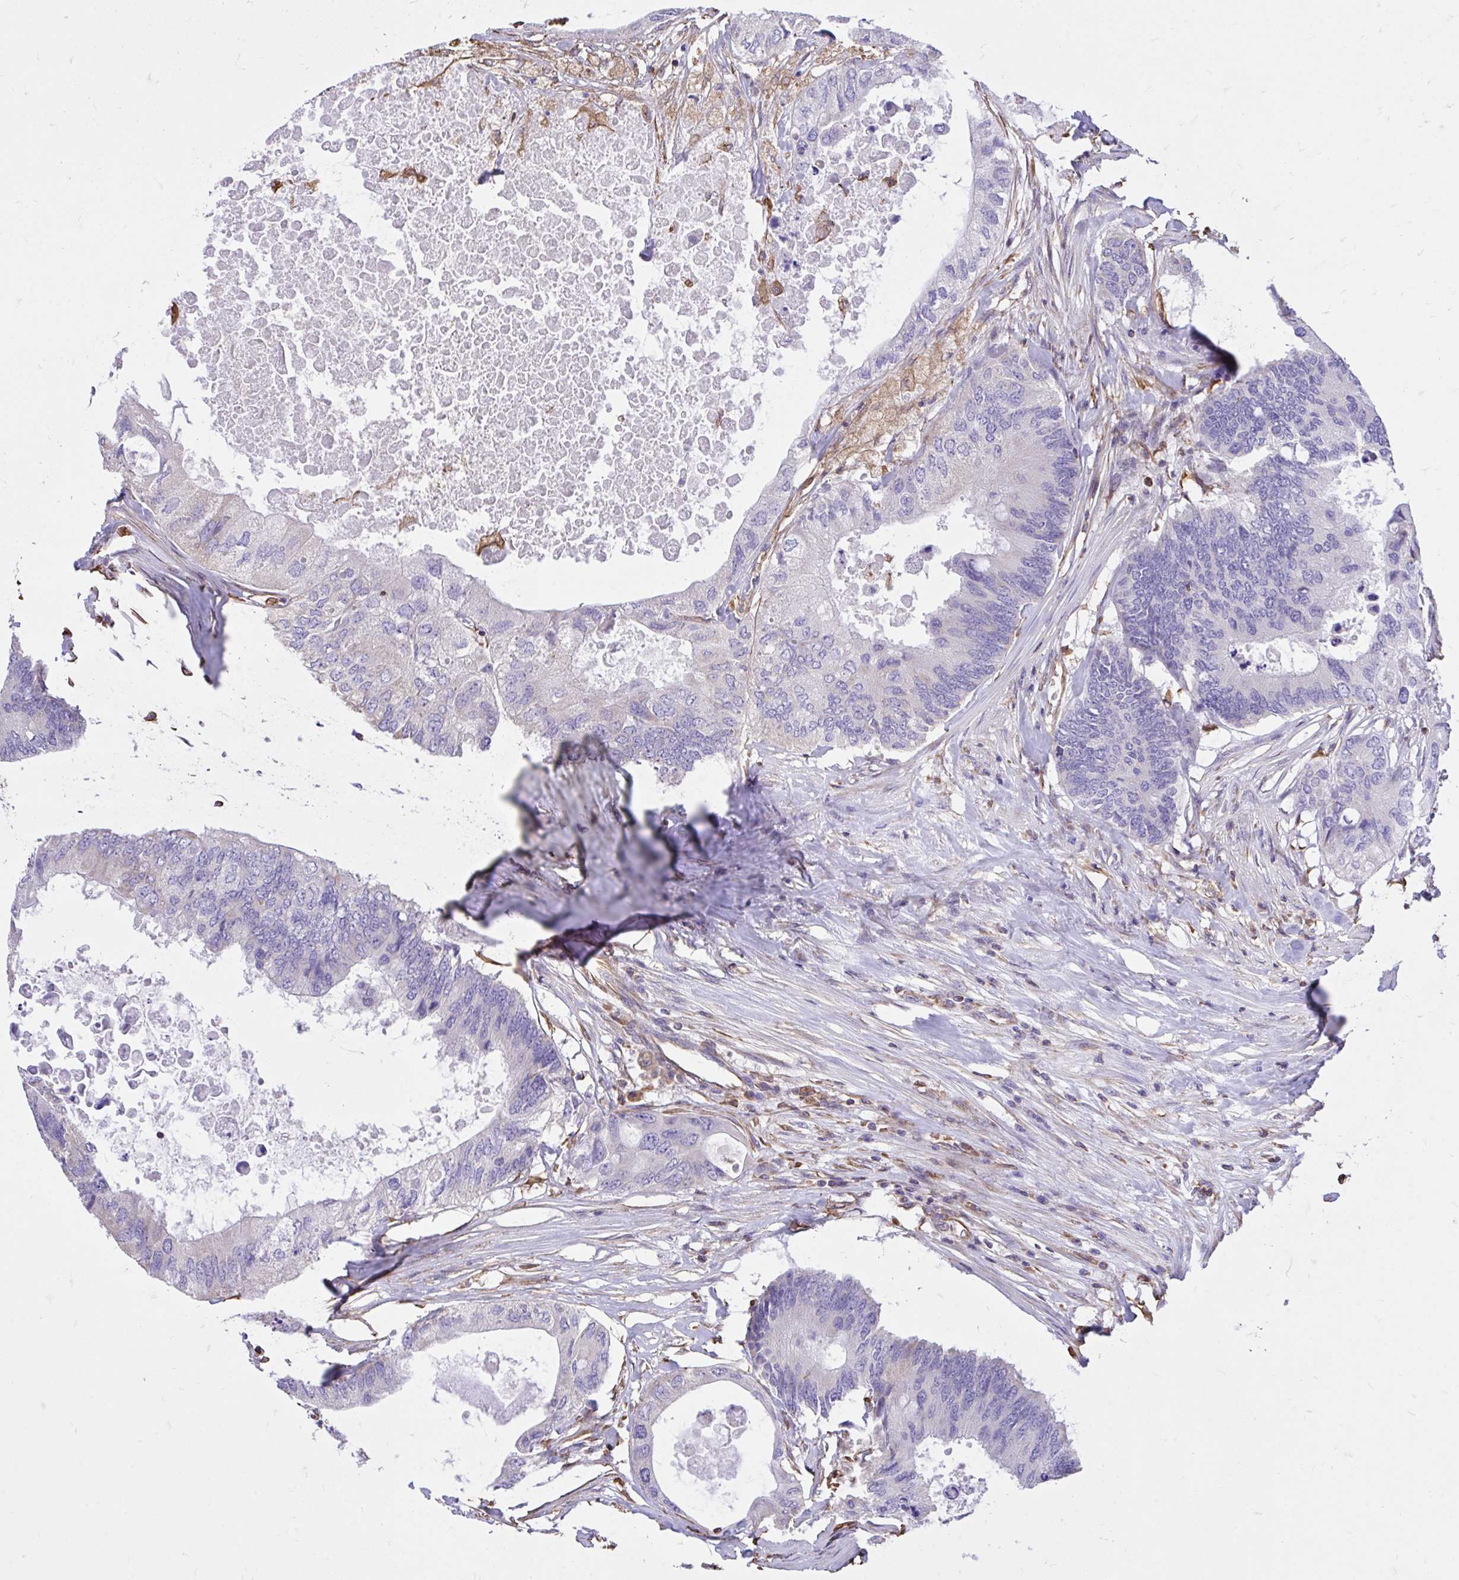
{"staining": {"intensity": "negative", "quantity": "none", "location": "none"}, "tissue": "colorectal cancer", "cell_type": "Tumor cells", "image_type": "cancer", "snomed": [{"axis": "morphology", "description": "Adenocarcinoma, NOS"}, {"axis": "topography", "description": "Colon"}], "caption": "Histopathology image shows no protein expression in tumor cells of colorectal adenocarcinoma tissue. (DAB IHC visualized using brightfield microscopy, high magnification).", "gene": "RNF103", "patient": {"sex": "male", "age": 71}}